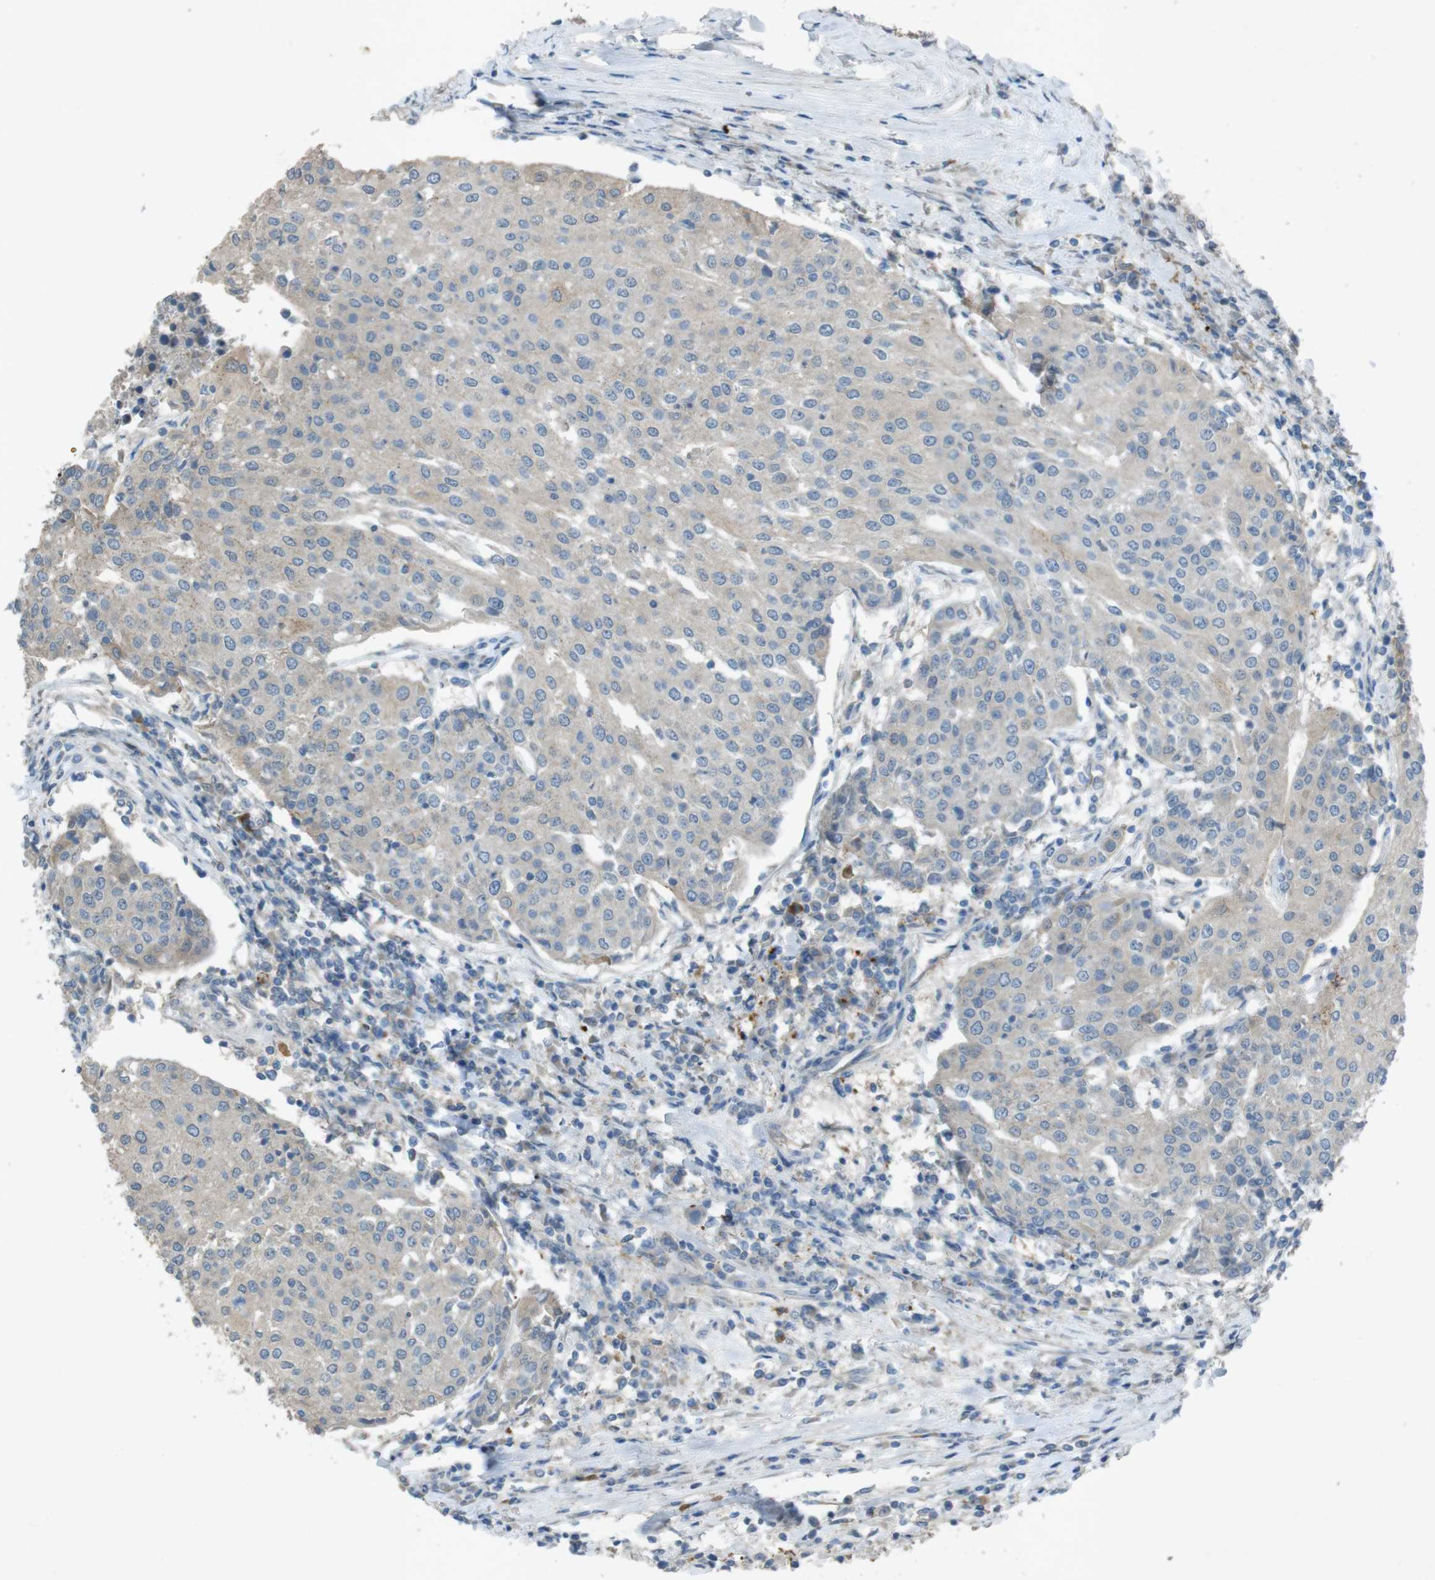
{"staining": {"intensity": "weak", "quantity": "<25%", "location": "cytoplasmic/membranous"}, "tissue": "urothelial cancer", "cell_type": "Tumor cells", "image_type": "cancer", "snomed": [{"axis": "morphology", "description": "Urothelial carcinoma, High grade"}, {"axis": "topography", "description": "Urinary bladder"}], "caption": "DAB immunohistochemical staining of human urothelial carcinoma (high-grade) displays no significant positivity in tumor cells. (Brightfield microscopy of DAB immunohistochemistry at high magnification).", "gene": "TMEM41B", "patient": {"sex": "female", "age": 85}}